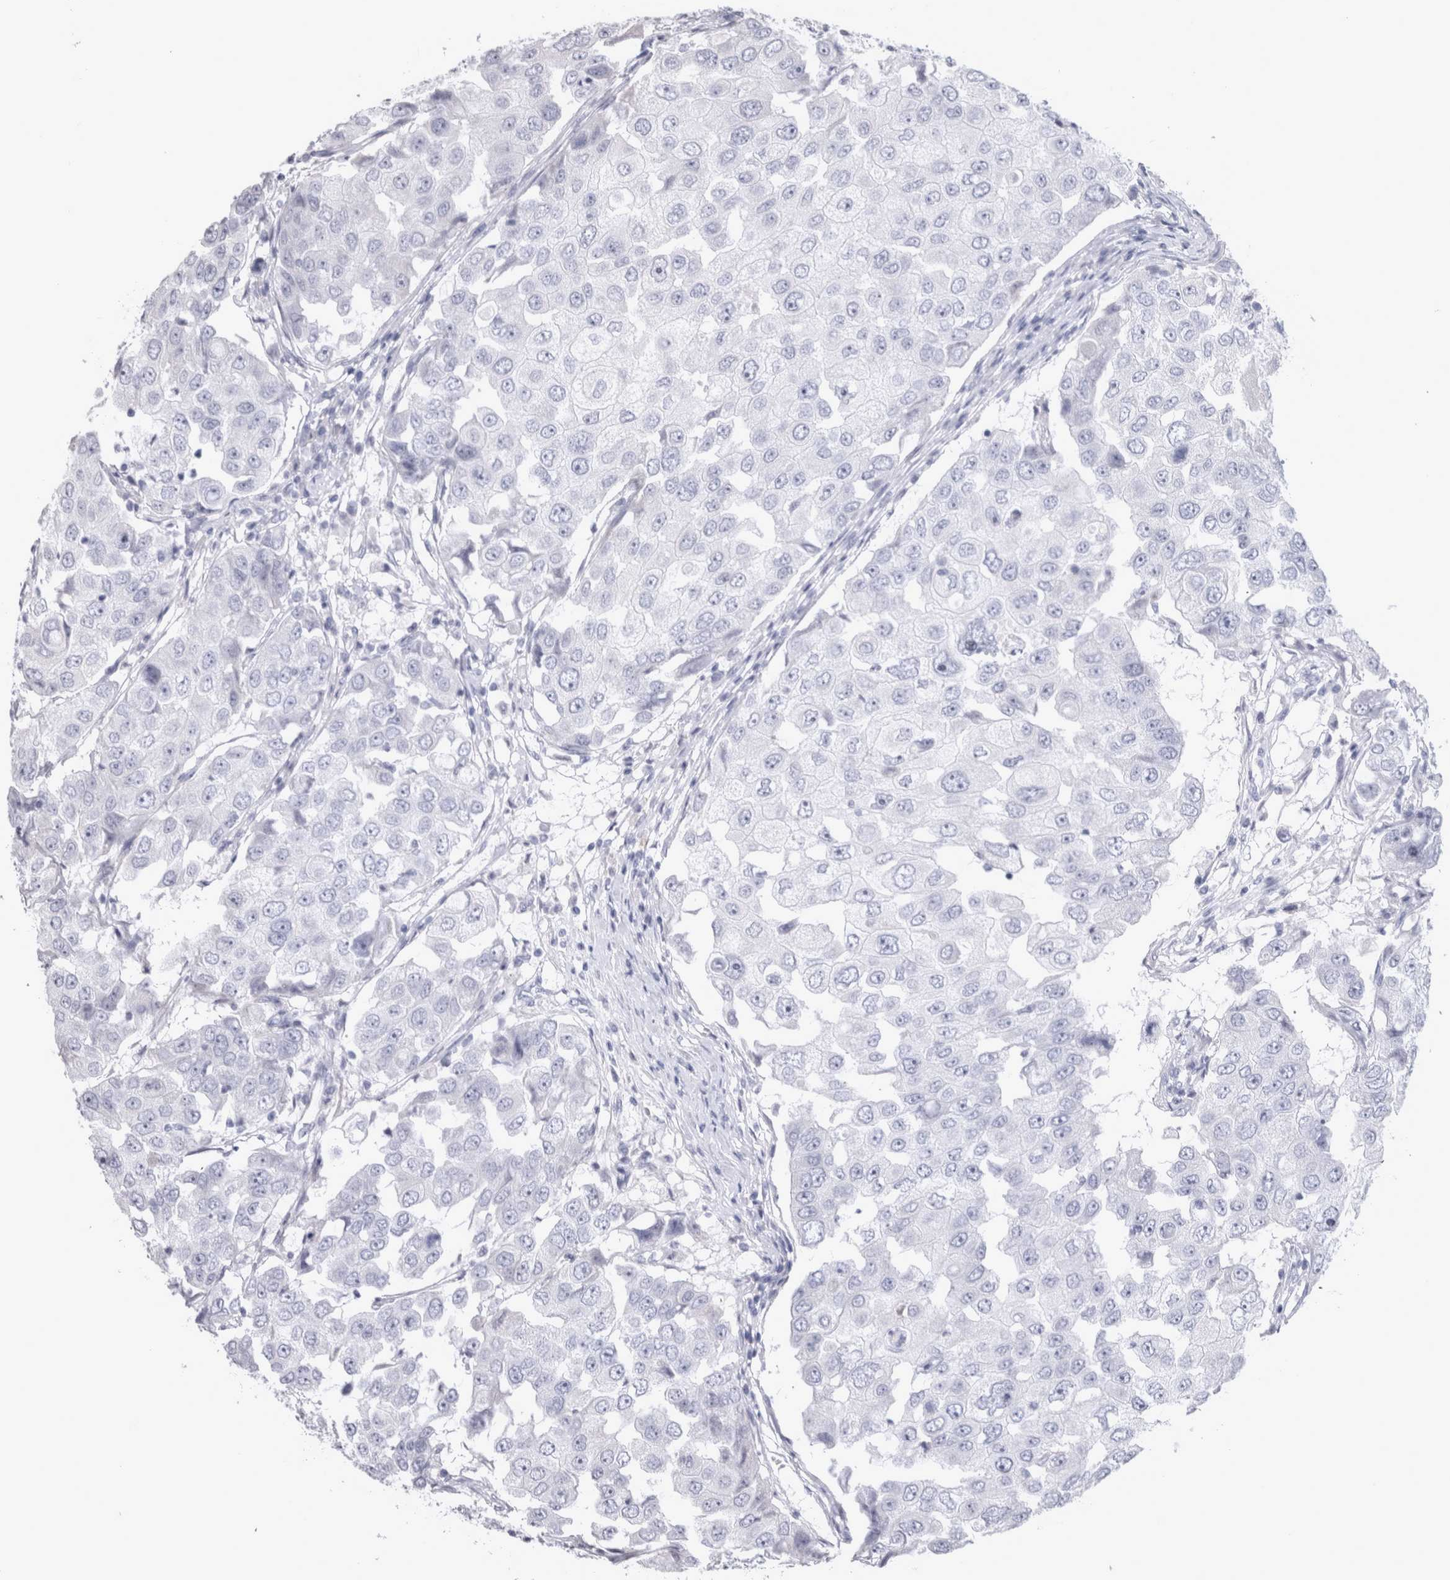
{"staining": {"intensity": "negative", "quantity": "none", "location": "none"}, "tissue": "breast cancer", "cell_type": "Tumor cells", "image_type": "cancer", "snomed": [{"axis": "morphology", "description": "Duct carcinoma"}, {"axis": "topography", "description": "Breast"}], "caption": "Immunohistochemistry (IHC) micrograph of neoplastic tissue: human intraductal carcinoma (breast) stained with DAB (3,3'-diaminobenzidine) displays no significant protein positivity in tumor cells.", "gene": "MSMB", "patient": {"sex": "female", "age": 27}}